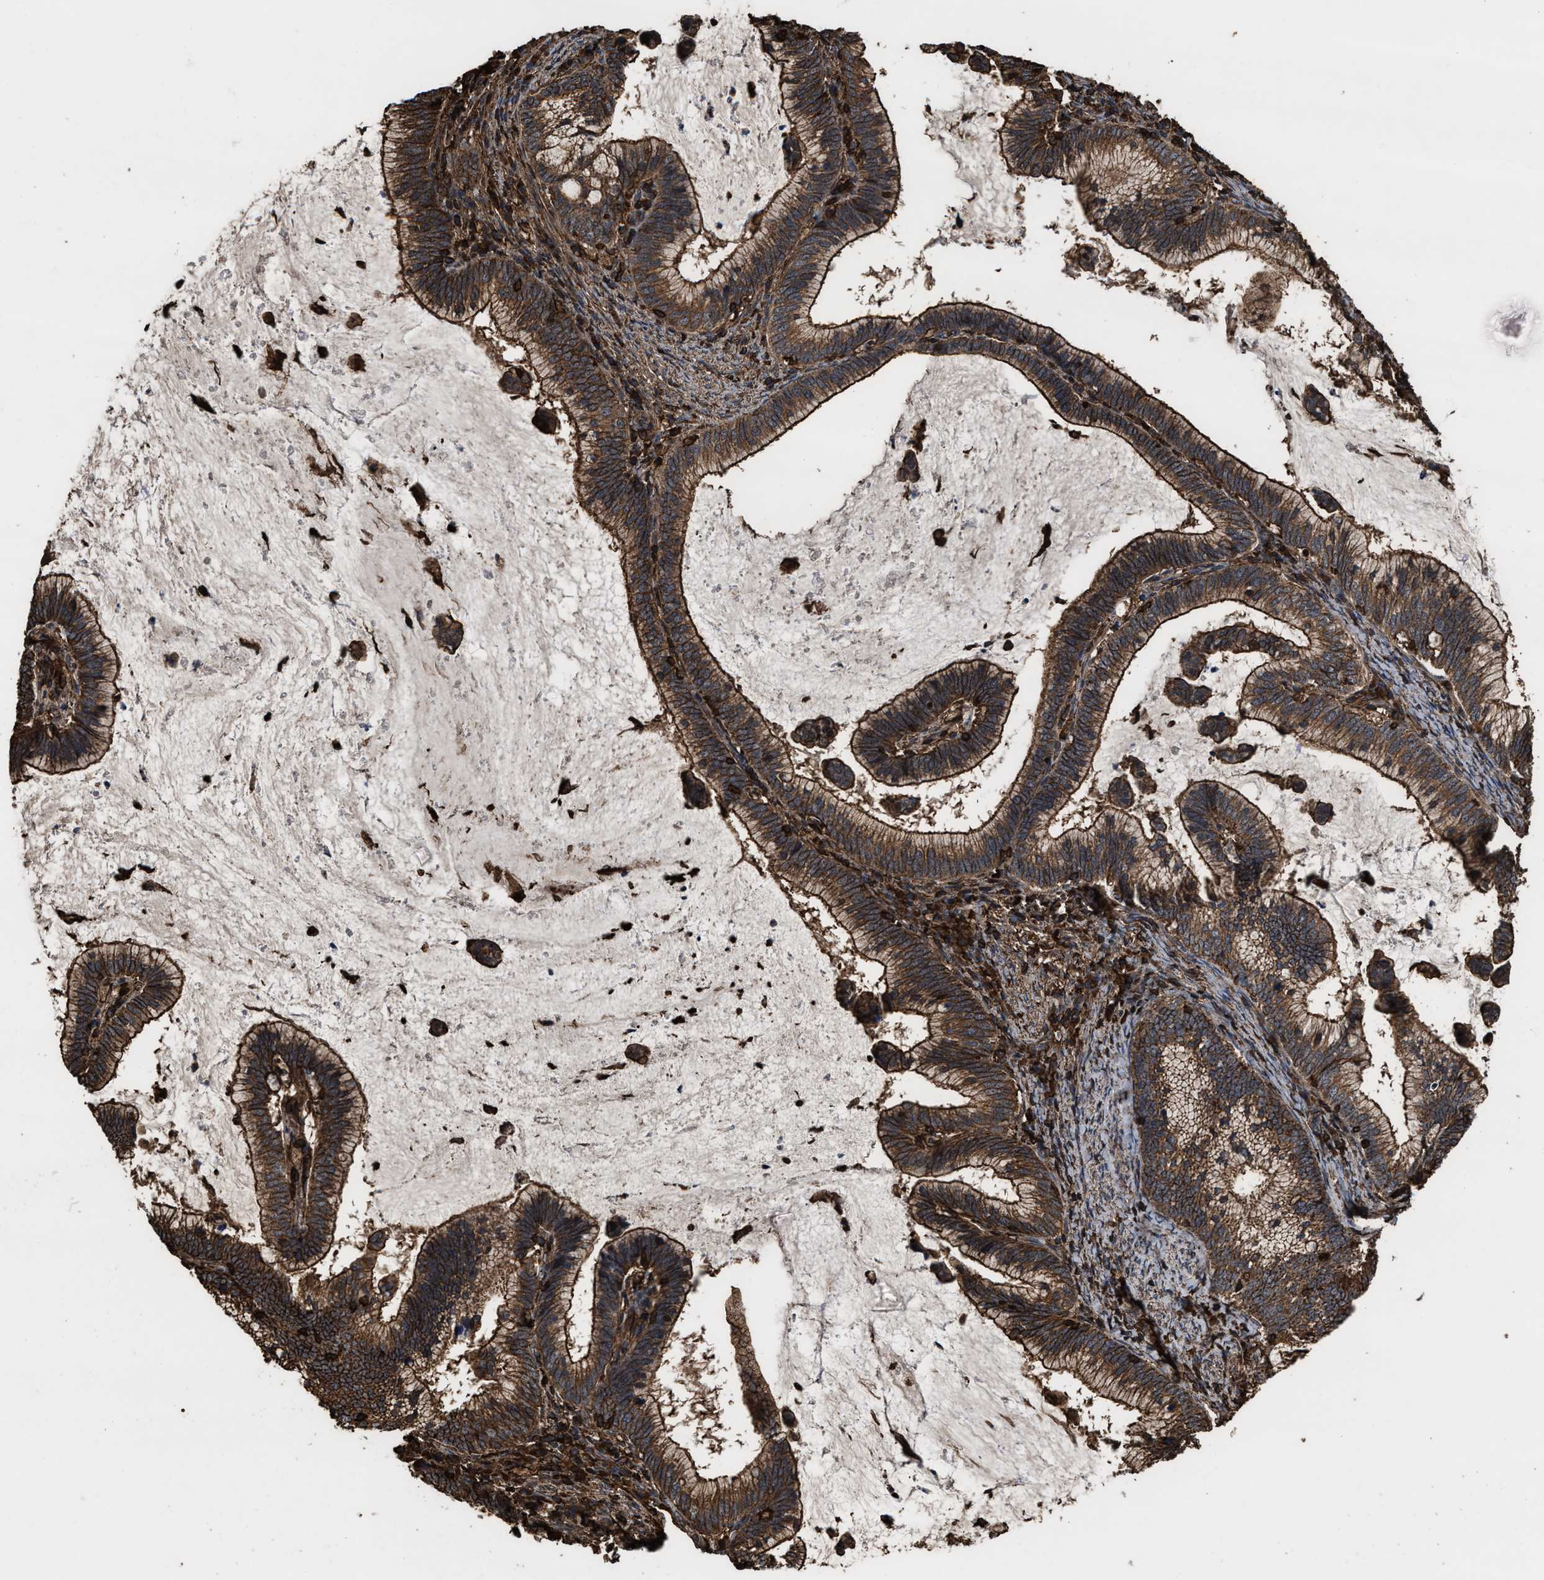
{"staining": {"intensity": "moderate", "quantity": ">75%", "location": "cytoplasmic/membranous"}, "tissue": "cervical cancer", "cell_type": "Tumor cells", "image_type": "cancer", "snomed": [{"axis": "morphology", "description": "Adenocarcinoma, NOS"}, {"axis": "topography", "description": "Cervix"}], "caption": "IHC photomicrograph of cervical cancer (adenocarcinoma) stained for a protein (brown), which exhibits medium levels of moderate cytoplasmic/membranous positivity in about >75% of tumor cells.", "gene": "KBTBD2", "patient": {"sex": "female", "age": 36}}